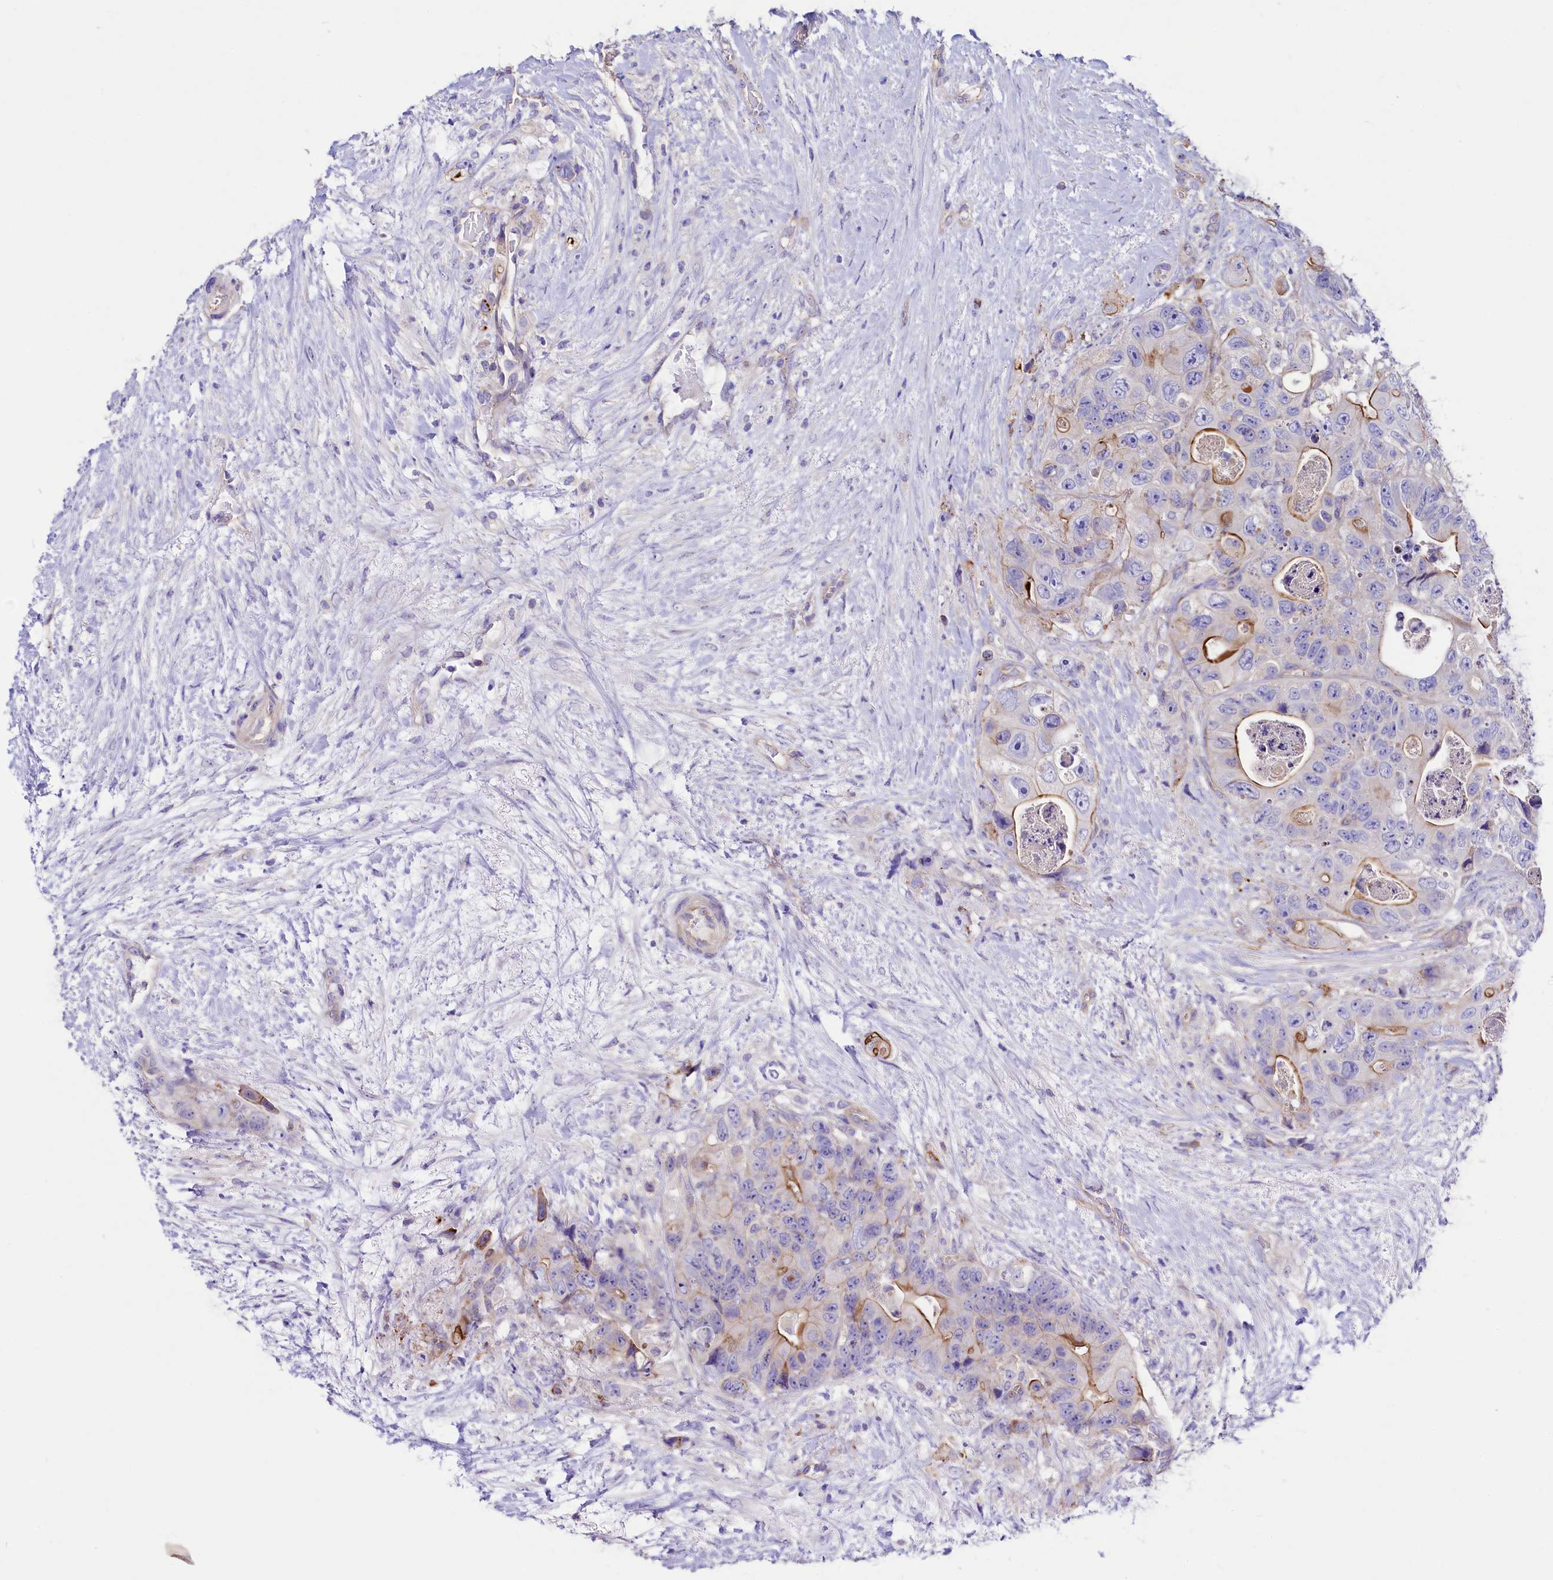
{"staining": {"intensity": "moderate", "quantity": "25%-75%", "location": "cytoplasmic/membranous"}, "tissue": "colorectal cancer", "cell_type": "Tumor cells", "image_type": "cancer", "snomed": [{"axis": "morphology", "description": "Adenocarcinoma, NOS"}, {"axis": "topography", "description": "Colon"}], "caption": "Immunohistochemical staining of human colorectal cancer demonstrates medium levels of moderate cytoplasmic/membranous positivity in approximately 25%-75% of tumor cells.", "gene": "SLF1", "patient": {"sex": "female", "age": 46}}